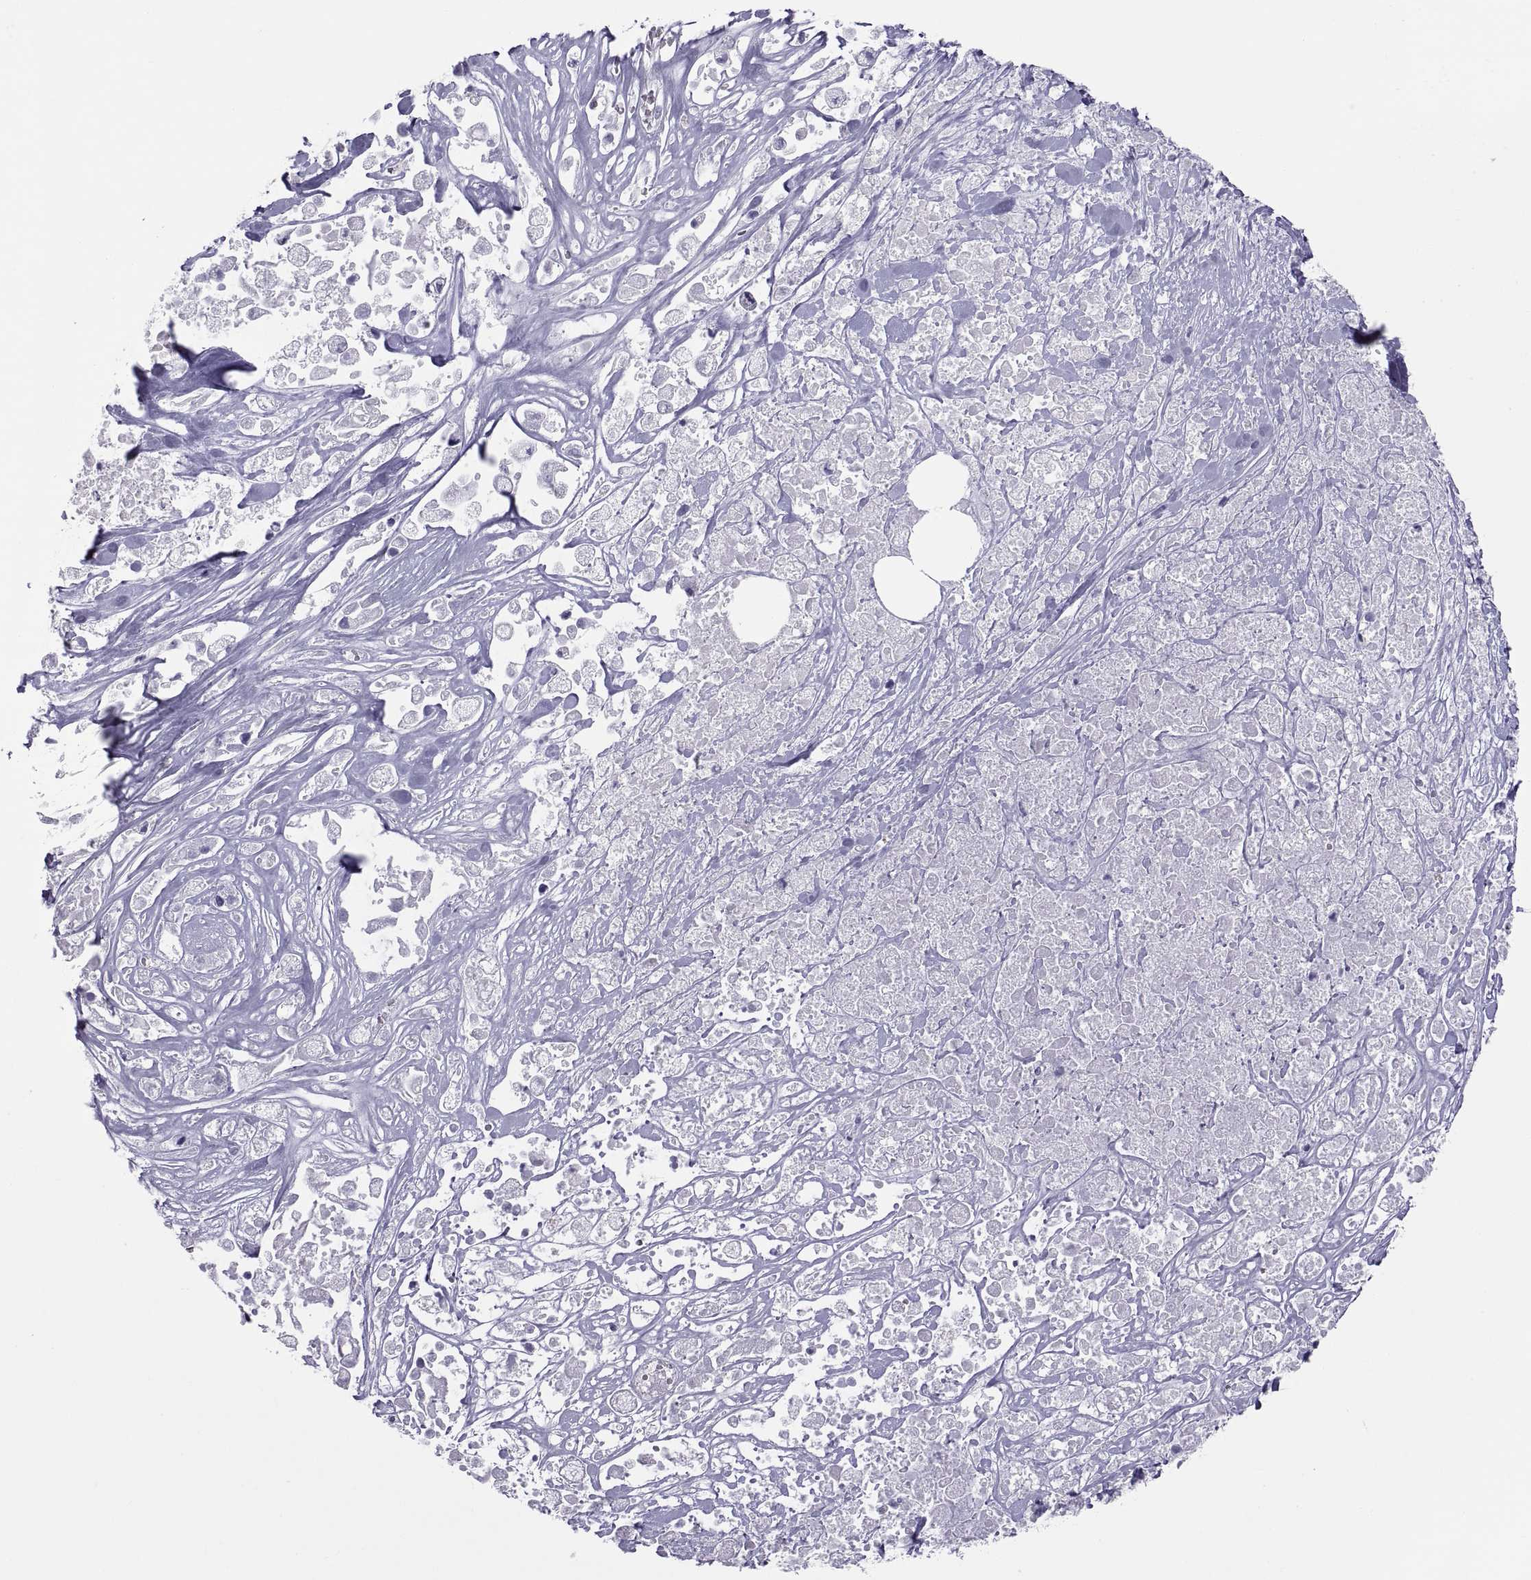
{"staining": {"intensity": "negative", "quantity": "none", "location": "none"}, "tissue": "pancreatic cancer", "cell_type": "Tumor cells", "image_type": "cancer", "snomed": [{"axis": "morphology", "description": "Adenocarcinoma, NOS"}, {"axis": "topography", "description": "Pancreas"}], "caption": "A high-resolution photomicrograph shows IHC staining of adenocarcinoma (pancreatic), which shows no significant staining in tumor cells. (Brightfield microscopy of DAB immunohistochemistry at high magnification).", "gene": "RNASE12", "patient": {"sex": "male", "age": 44}}